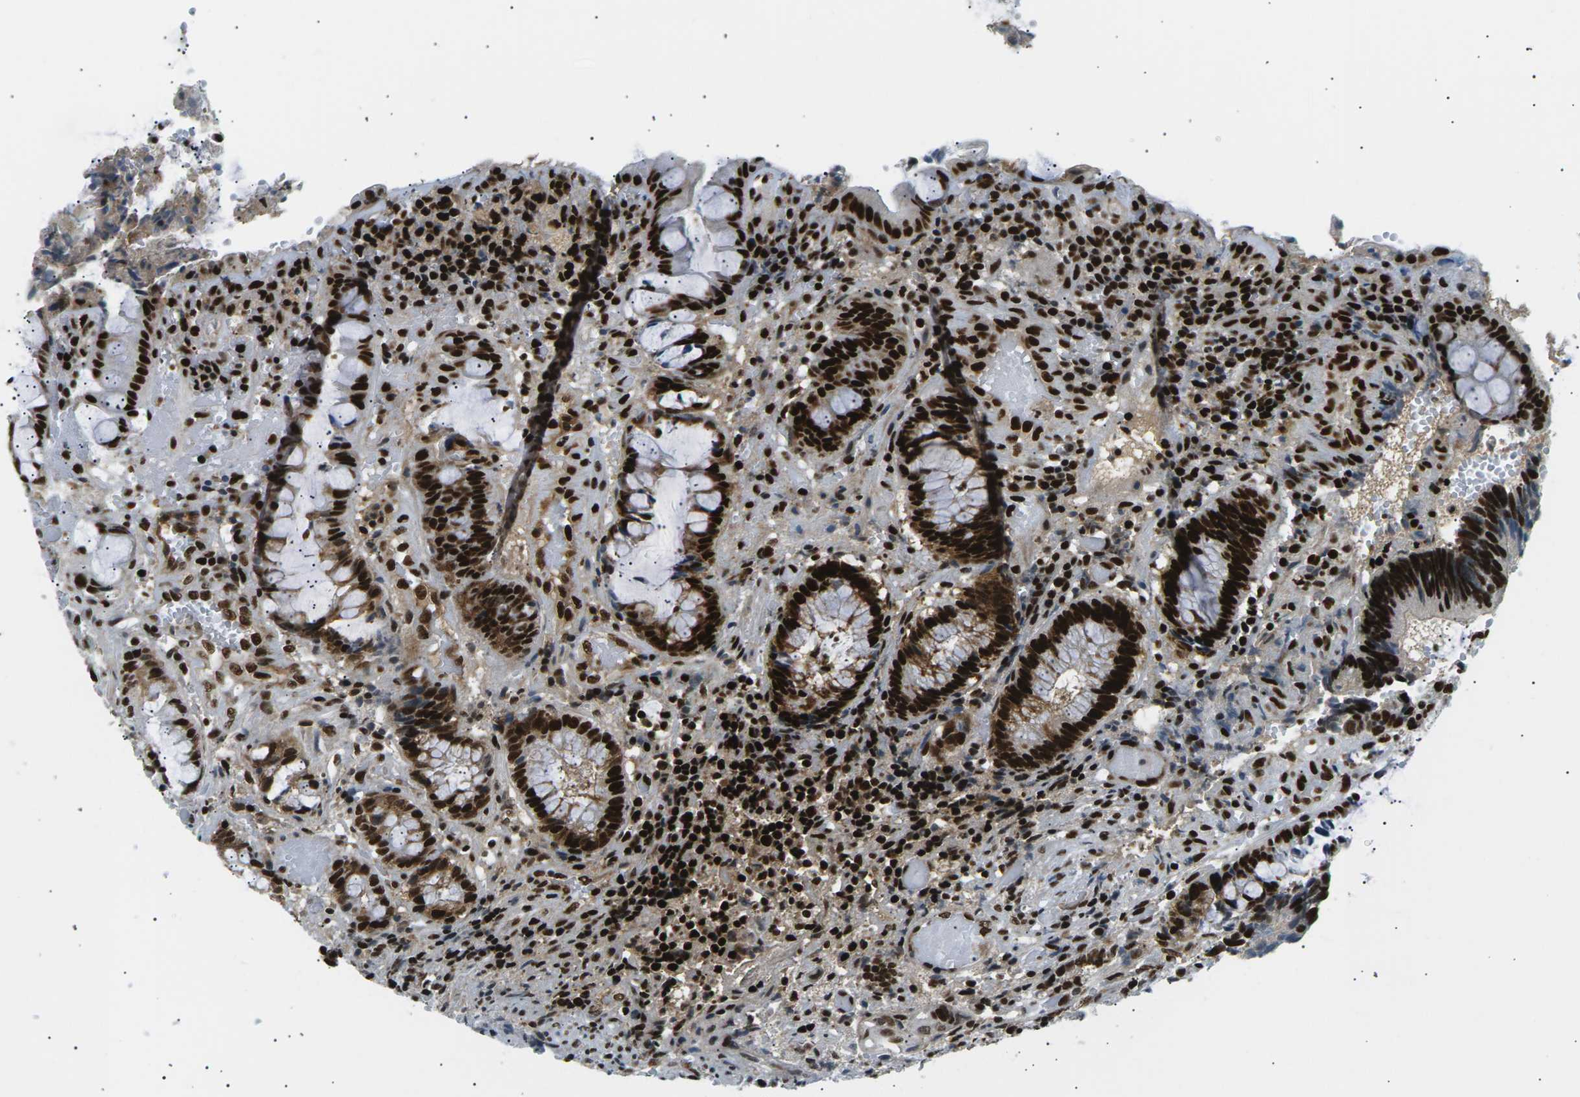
{"staining": {"intensity": "strong", "quantity": ">75%", "location": "cytoplasmic/membranous,nuclear"}, "tissue": "colorectal cancer", "cell_type": "Tumor cells", "image_type": "cancer", "snomed": [{"axis": "morphology", "description": "Adenocarcinoma, NOS"}, {"axis": "topography", "description": "Colon"}], "caption": "Tumor cells demonstrate strong cytoplasmic/membranous and nuclear positivity in approximately >75% of cells in colorectal cancer.", "gene": "RPA2", "patient": {"sex": "female", "age": 57}}